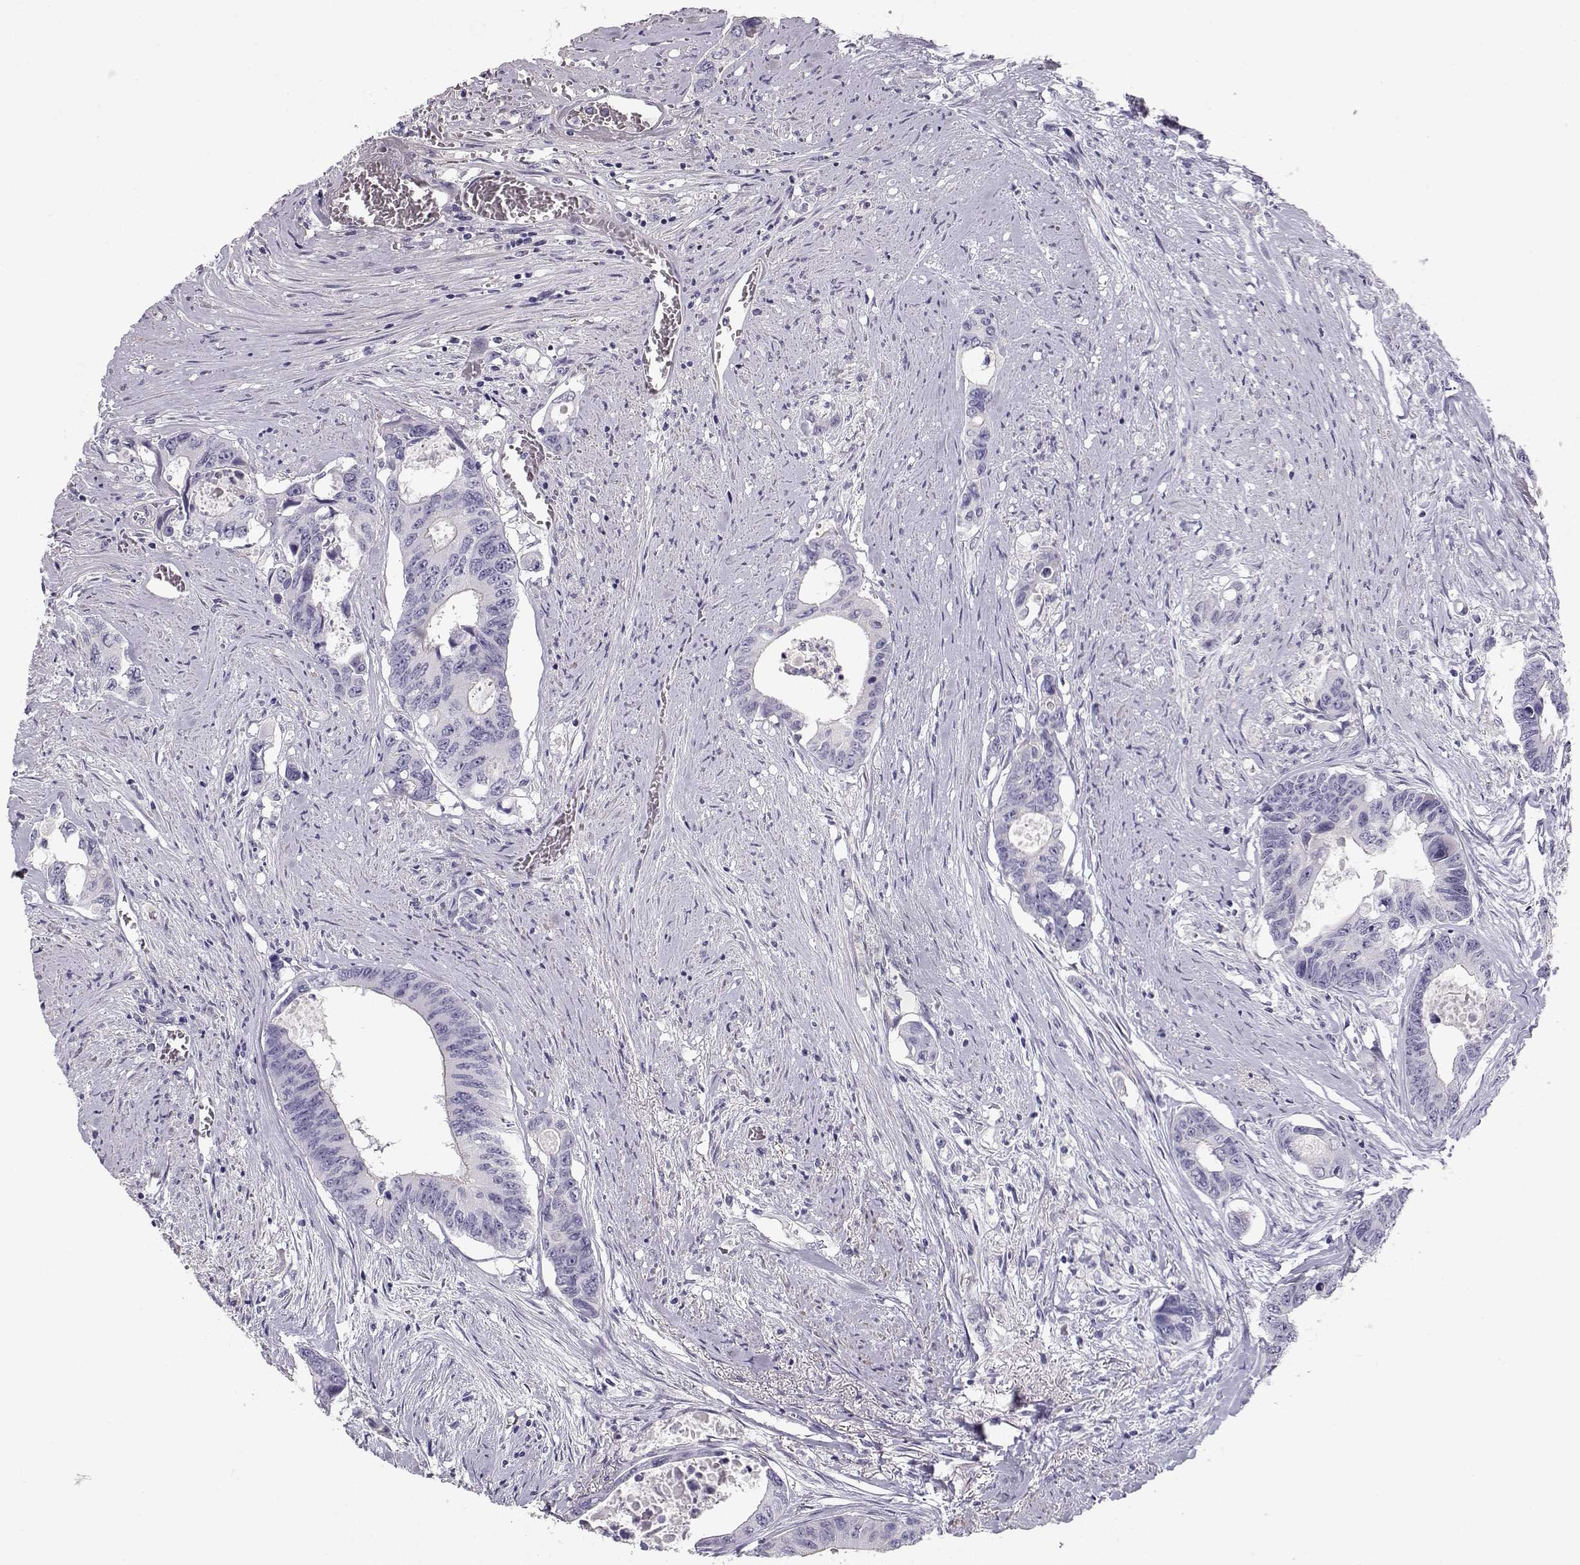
{"staining": {"intensity": "negative", "quantity": "none", "location": "none"}, "tissue": "colorectal cancer", "cell_type": "Tumor cells", "image_type": "cancer", "snomed": [{"axis": "morphology", "description": "Adenocarcinoma, NOS"}, {"axis": "topography", "description": "Rectum"}], "caption": "An immunohistochemistry (IHC) histopathology image of colorectal cancer (adenocarcinoma) is shown. There is no staining in tumor cells of colorectal cancer (adenocarcinoma).", "gene": "SLITRK3", "patient": {"sex": "male", "age": 59}}